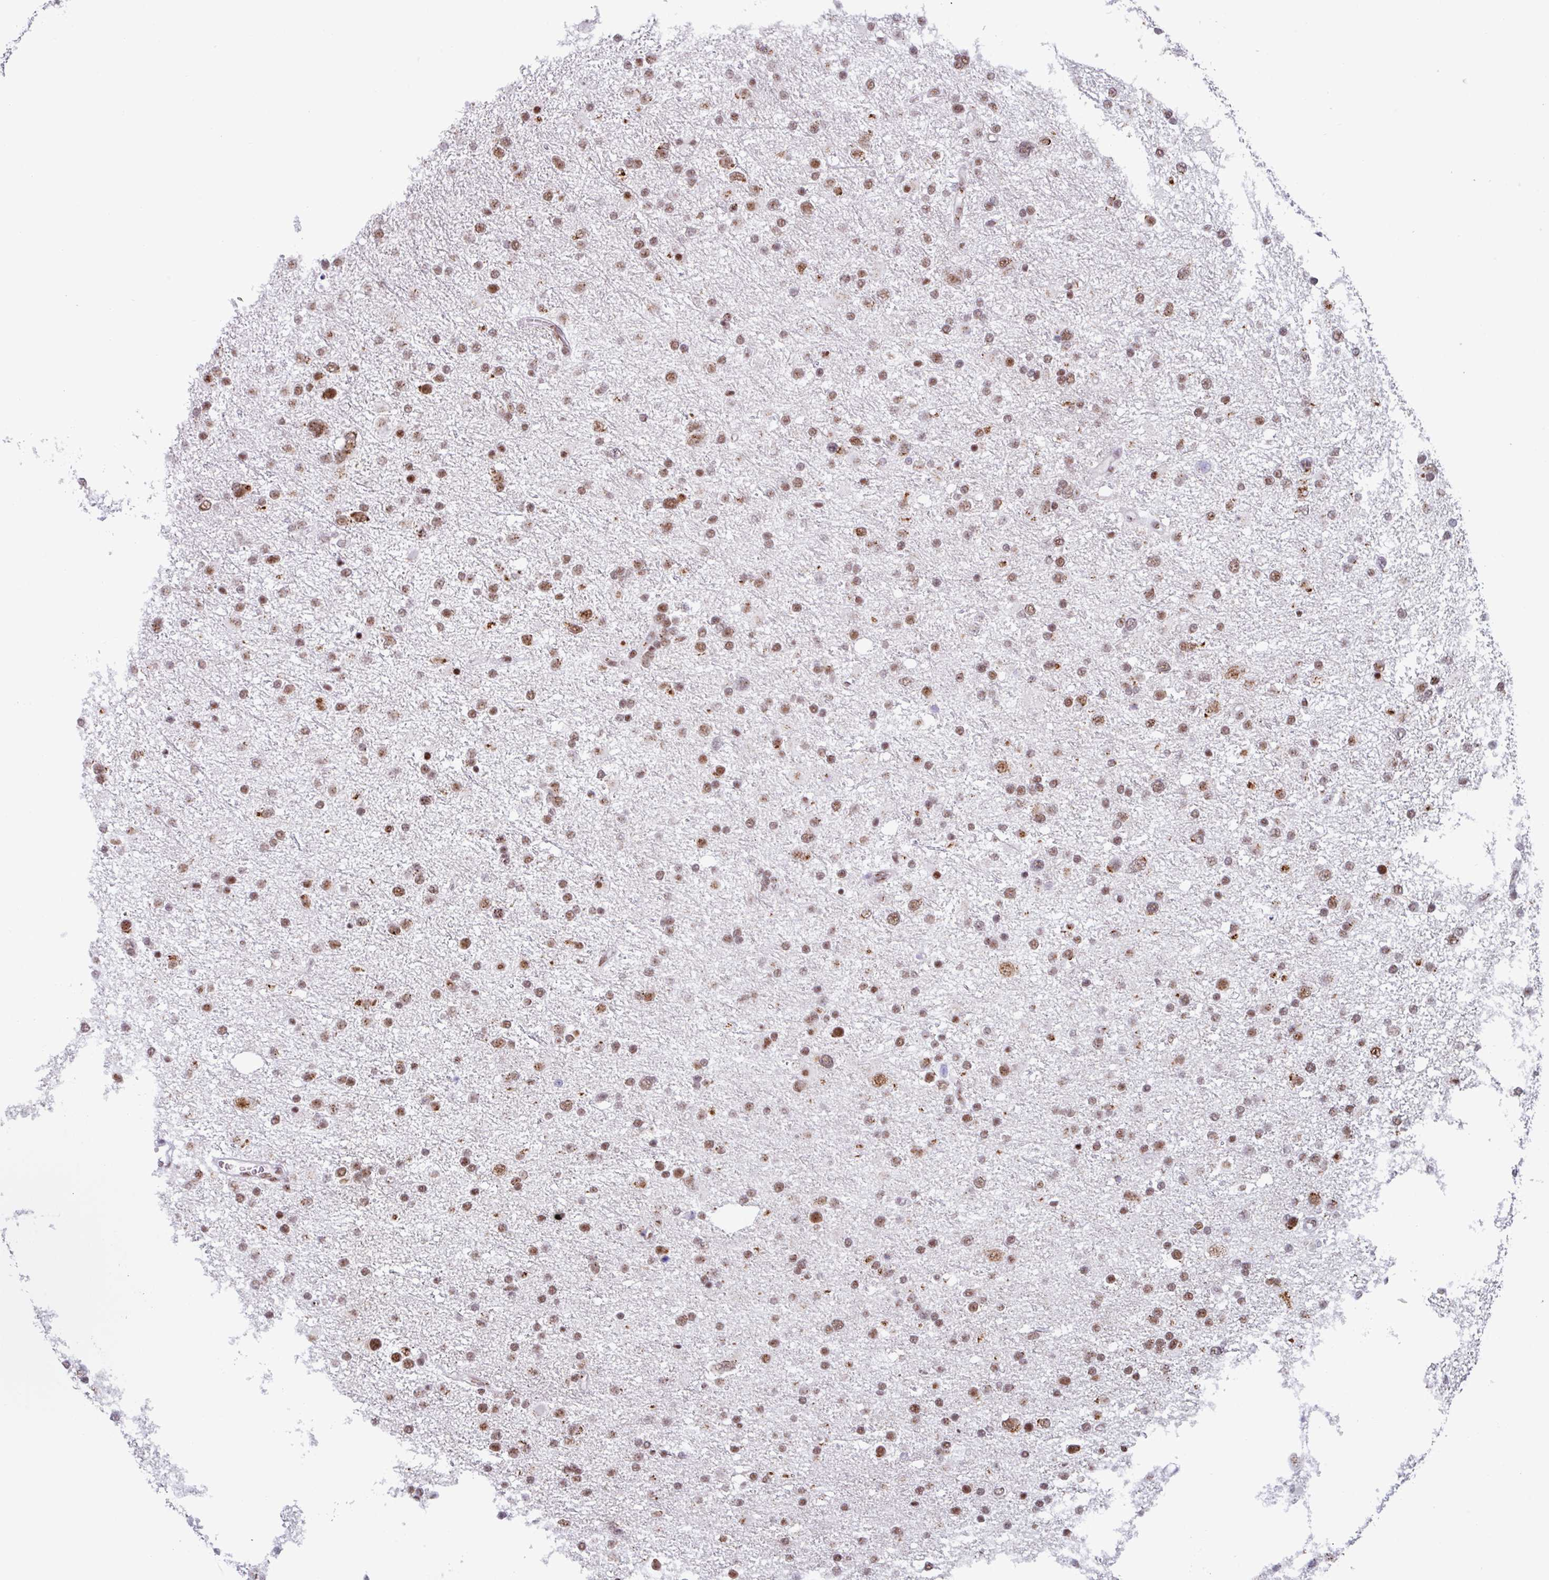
{"staining": {"intensity": "moderate", "quantity": ">75%", "location": "nuclear"}, "tissue": "glioma", "cell_type": "Tumor cells", "image_type": "cancer", "snomed": [{"axis": "morphology", "description": "Glioma, malignant, Low grade"}, {"axis": "topography", "description": "Brain"}], "caption": "DAB immunohistochemical staining of glioma demonstrates moderate nuclear protein positivity in approximately >75% of tumor cells.", "gene": "PUF60", "patient": {"sex": "female", "age": 32}}